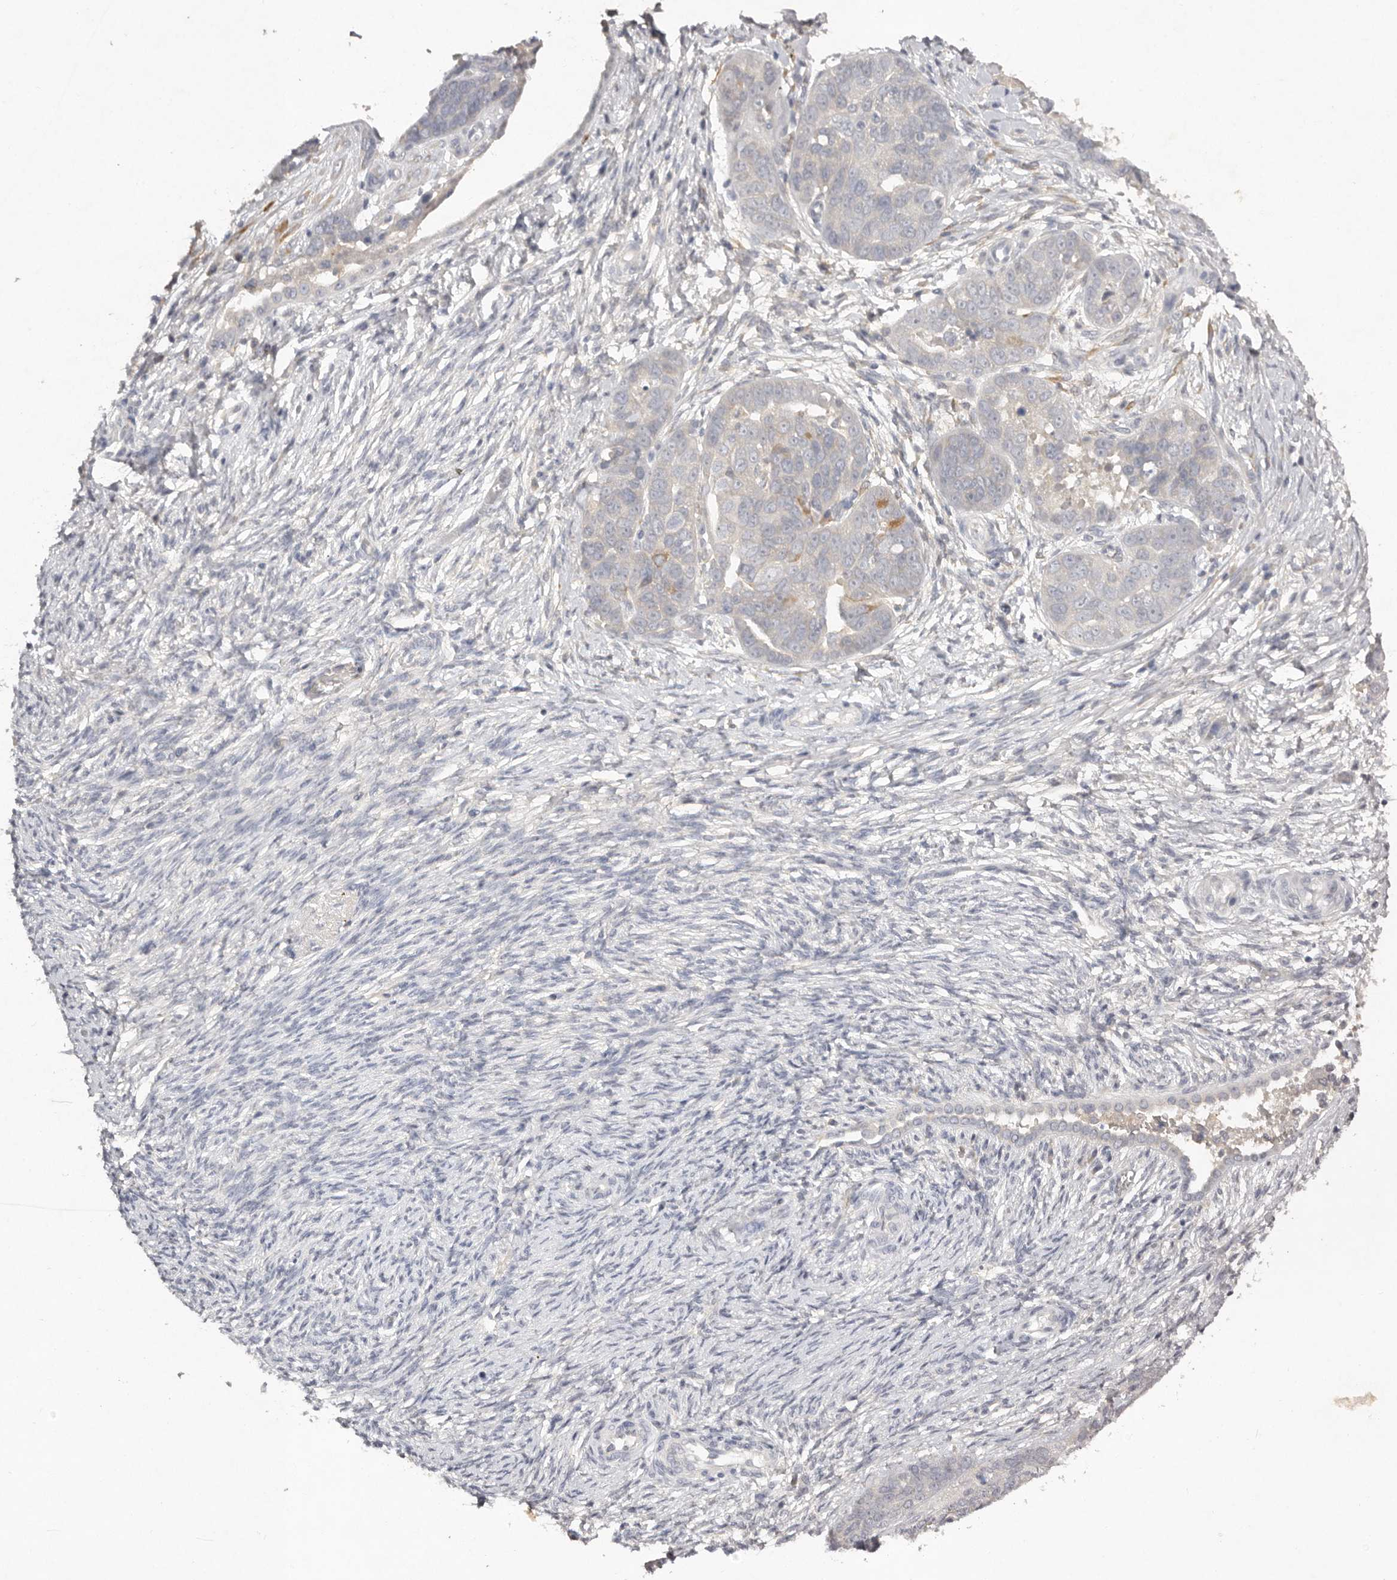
{"staining": {"intensity": "negative", "quantity": "none", "location": "none"}, "tissue": "ovarian cancer", "cell_type": "Tumor cells", "image_type": "cancer", "snomed": [{"axis": "morphology", "description": "Cystadenocarcinoma, serous, NOS"}, {"axis": "topography", "description": "Ovary"}], "caption": "Micrograph shows no protein expression in tumor cells of ovarian serous cystadenocarcinoma tissue.", "gene": "SCUBE2", "patient": {"sex": "female", "age": 44}}